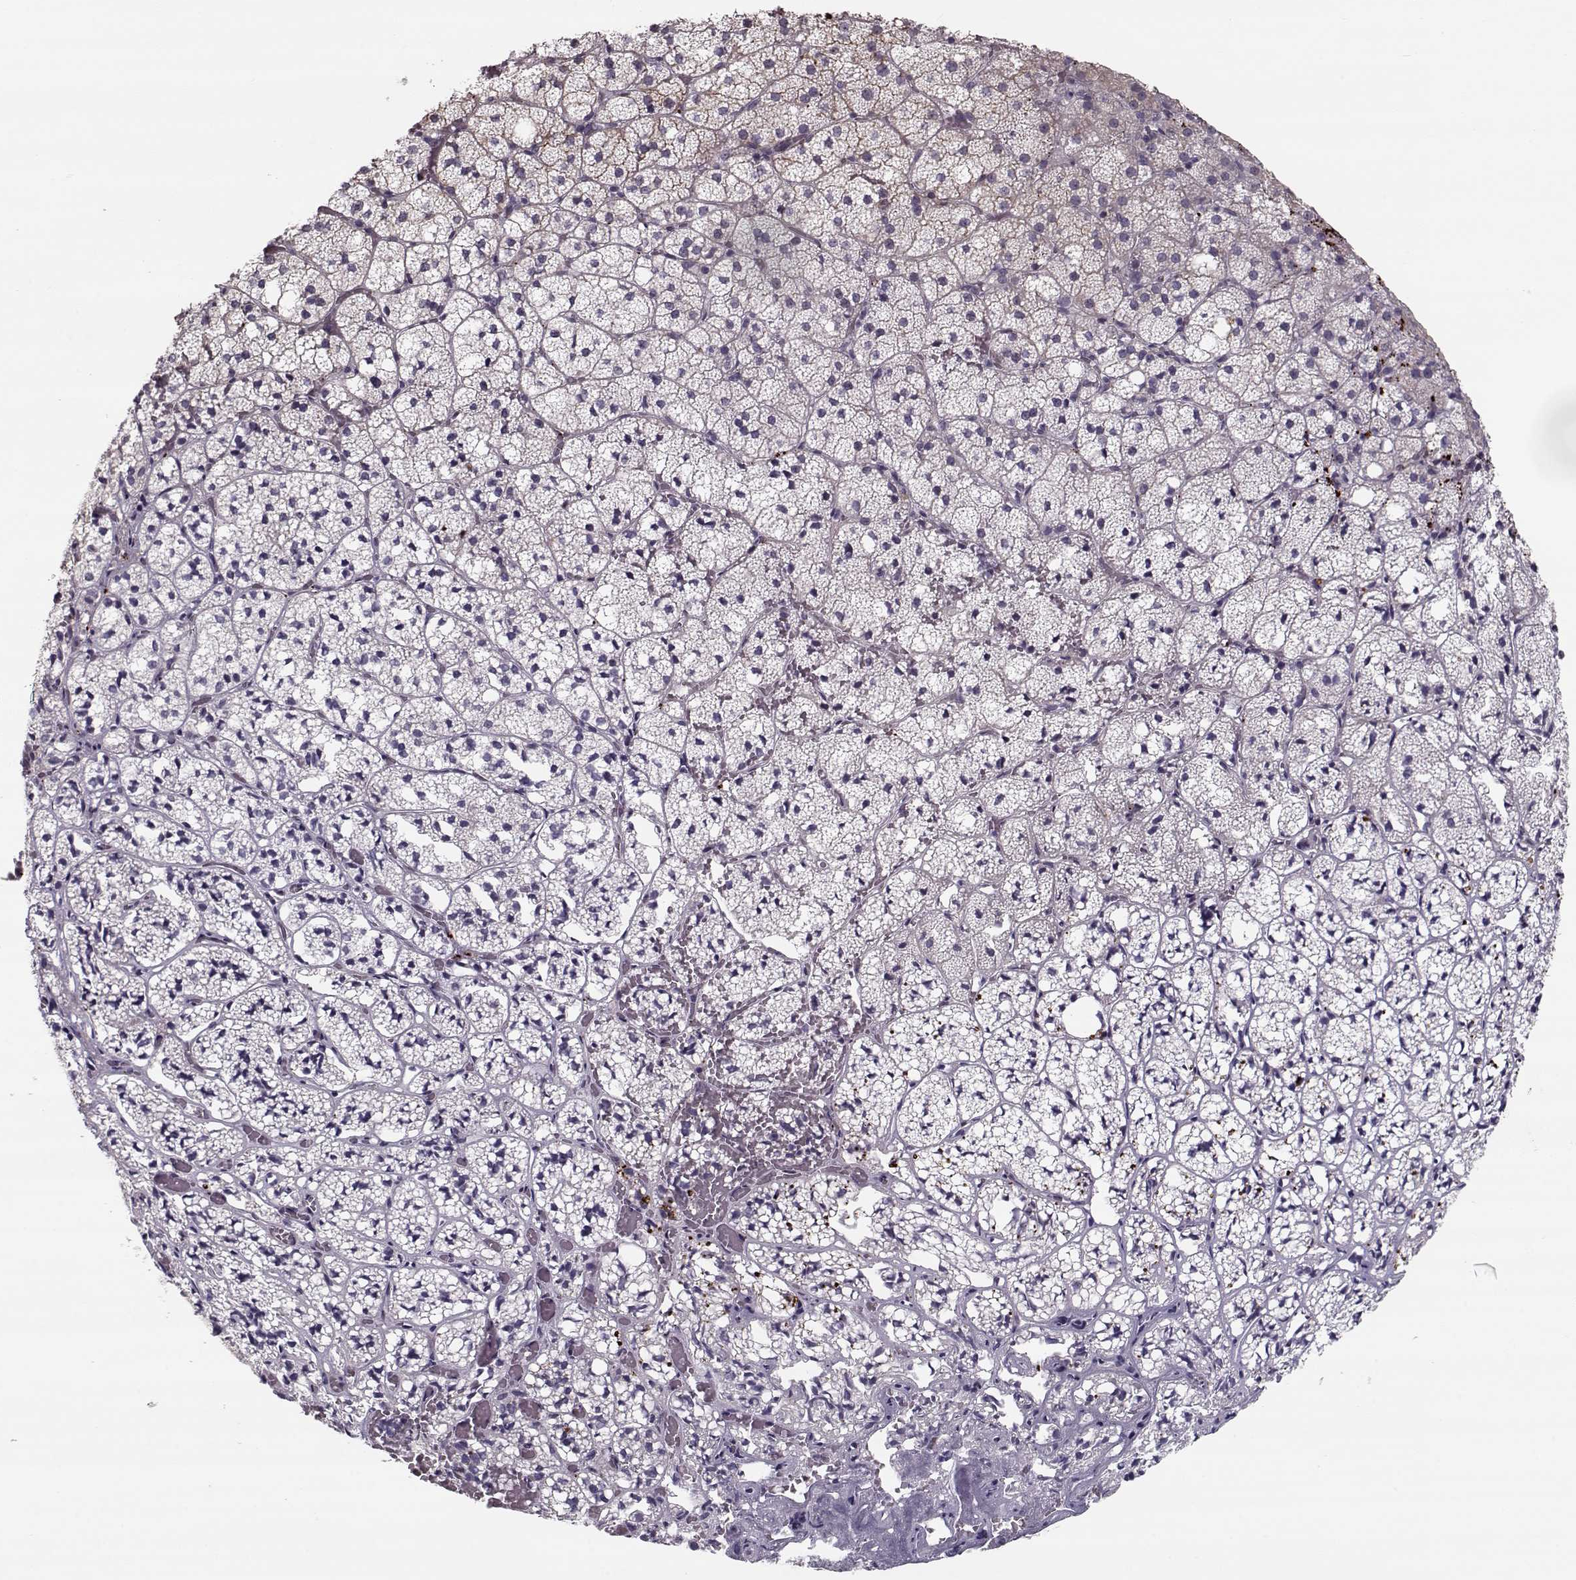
{"staining": {"intensity": "moderate", "quantity": "<25%", "location": "cytoplasmic/membranous"}, "tissue": "adrenal gland", "cell_type": "Glandular cells", "image_type": "normal", "snomed": [{"axis": "morphology", "description": "Normal tissue, NOS"}, {"axis": "topography", "description": "Adrenal gland"}], "caption": "High-magnification brightfield microscopy of benign adrenal gland stained with DAB (brown) and counterstained with hematoxylin (blue). glandular cells exhibit moderate cytoplasmic/membranous staining is present in approximately<25% of cells. (DAB IHC, brown staining for protein, blue staining for nuclei).", "gene": "DNAI3", "patient": {"sex": "male", "age": 53}}